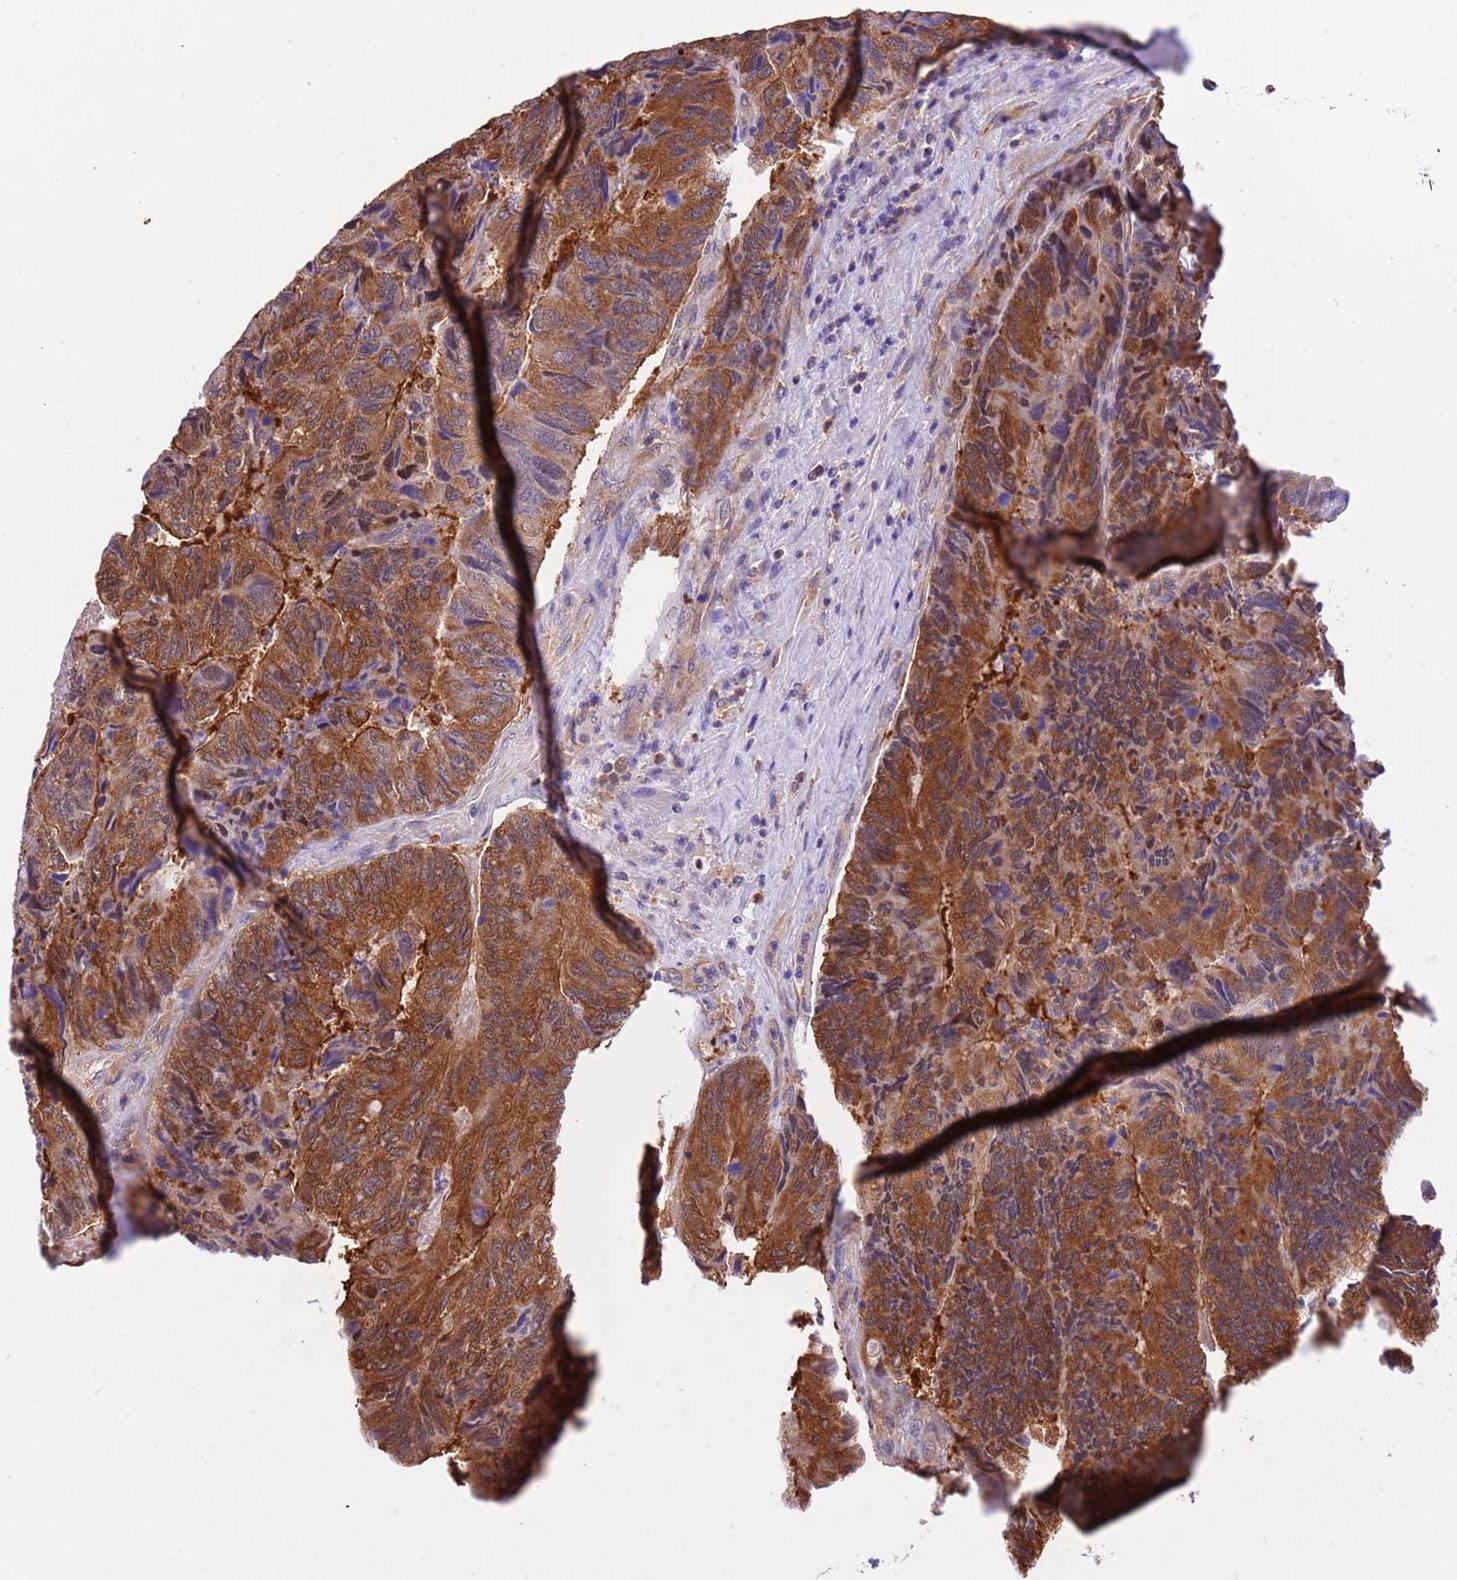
{"staining": {"intensity": "strong", "quantity": ">75%", "location": "cytoplasmic/membranous"}, "tissue": "colorectal cancer", "cell_type": "Tumor cells", "image_type": "cancer", "snomed": [{"axis": "morphology", "description": "Adenocarcinoma, NOS"}, {"axis": "topography", "description": "Colon"}], "caption": "Colorectal cancer stained with DAB immunohistochemistry (IHC) exhibits high levels of strong cytoplasmic/membranous positivity in approximately >75% of tumor cells.", "gene": "STIP1", "patient": {"sex": "female", "age": 67}}